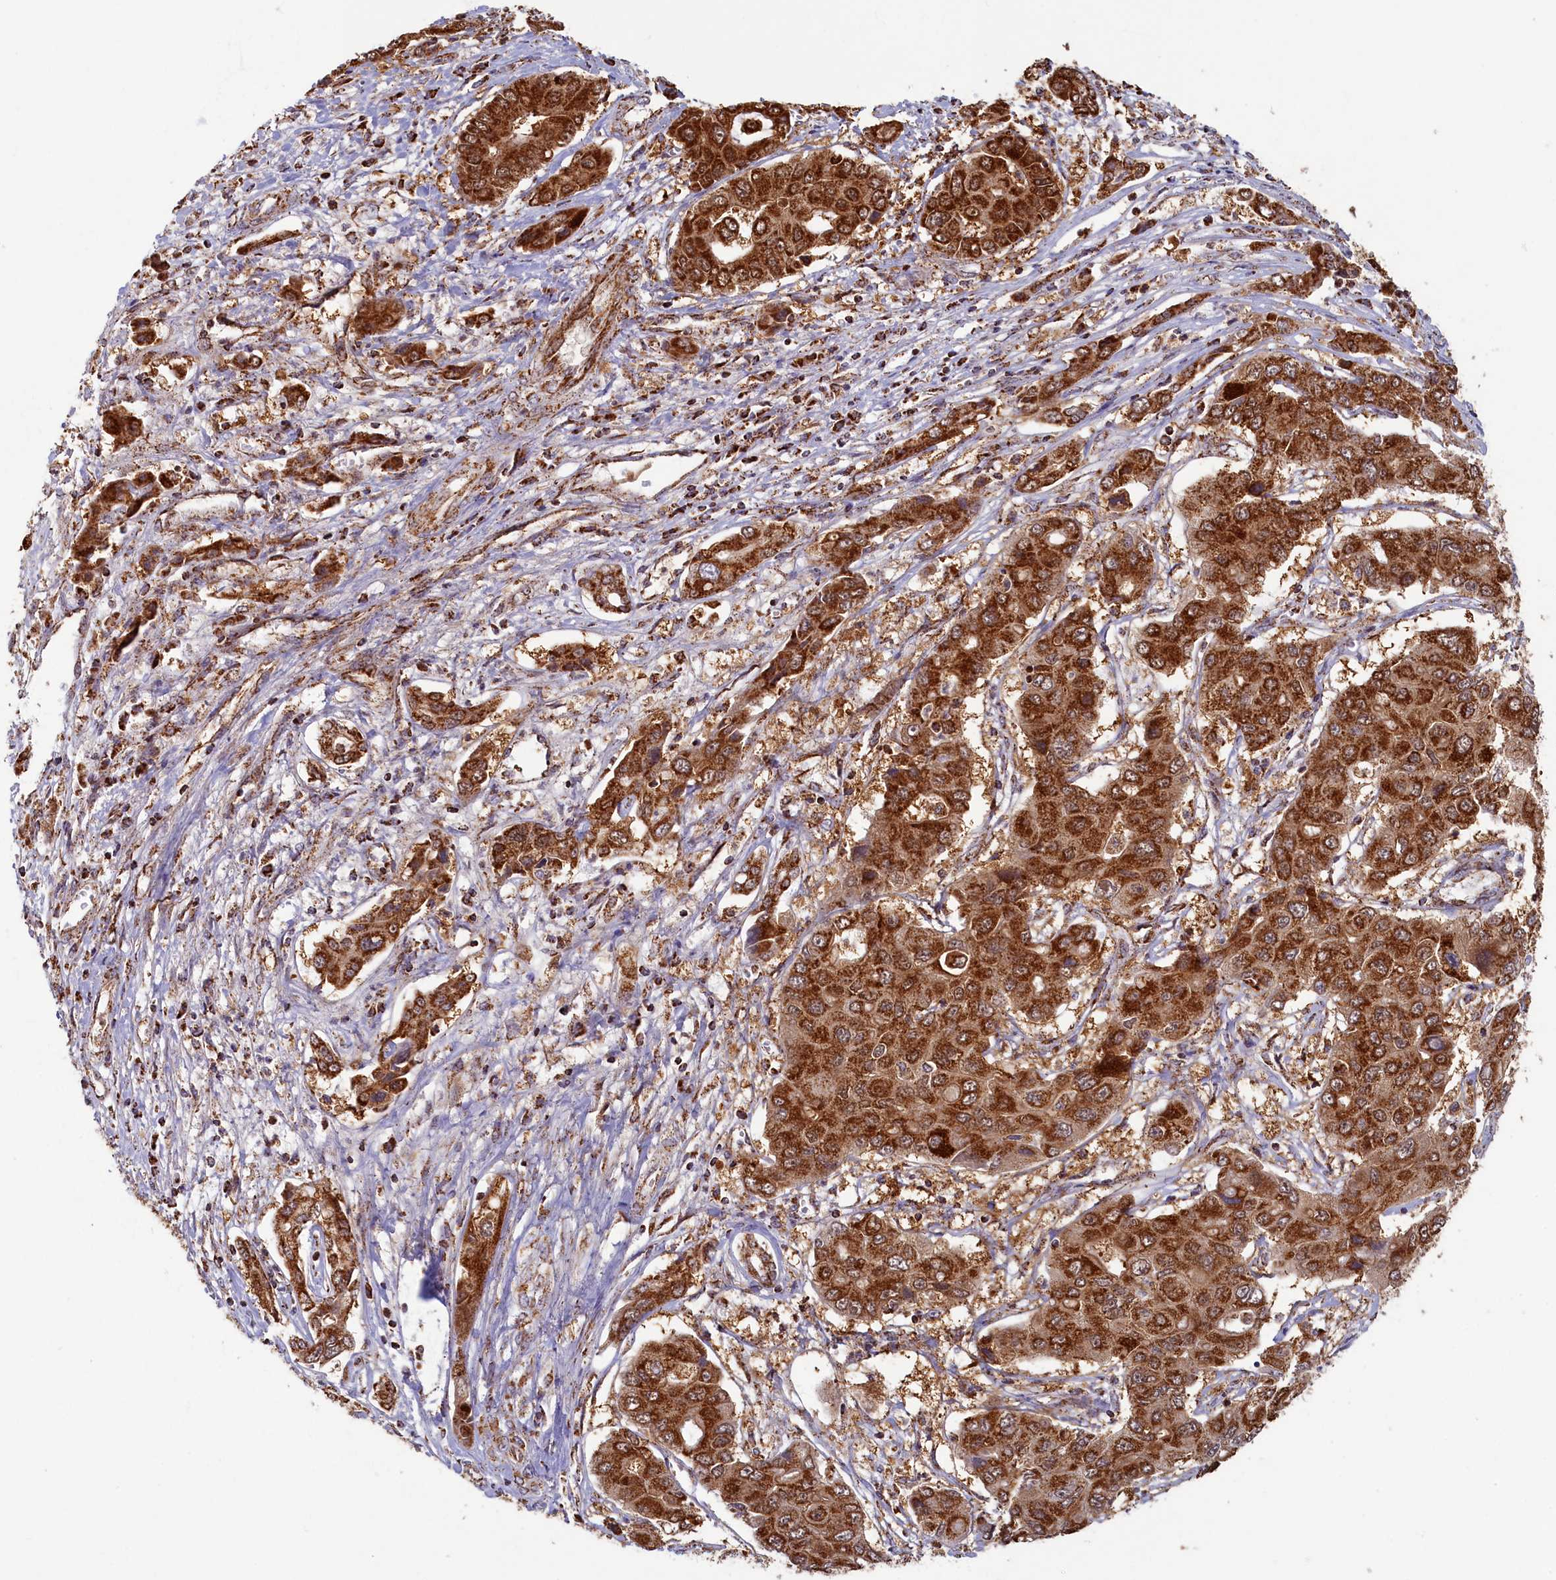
{"staining": {"intensity": "strong", "quantity": ">75%", "location": "cytoplasmic/membranous"}, "tissue": "liver cancer", "cell_type": "Tumor cells", "image_type": "cancer", "snomed": [{"axis": "morphology", "description": "Cholangiocarcinoma"}, {"axis": "topography", "description": "Liver"}], "caption": "IHC (DAB (3,3'-diaminobenzidine)) staining of cholangiocarcinoma (liver) reveals strong cytoplasmic/membranous protein positivity in approximately >75% of tumor cells.", "gene": "SPR", "patient": {"sex": "male", "age": 67}}